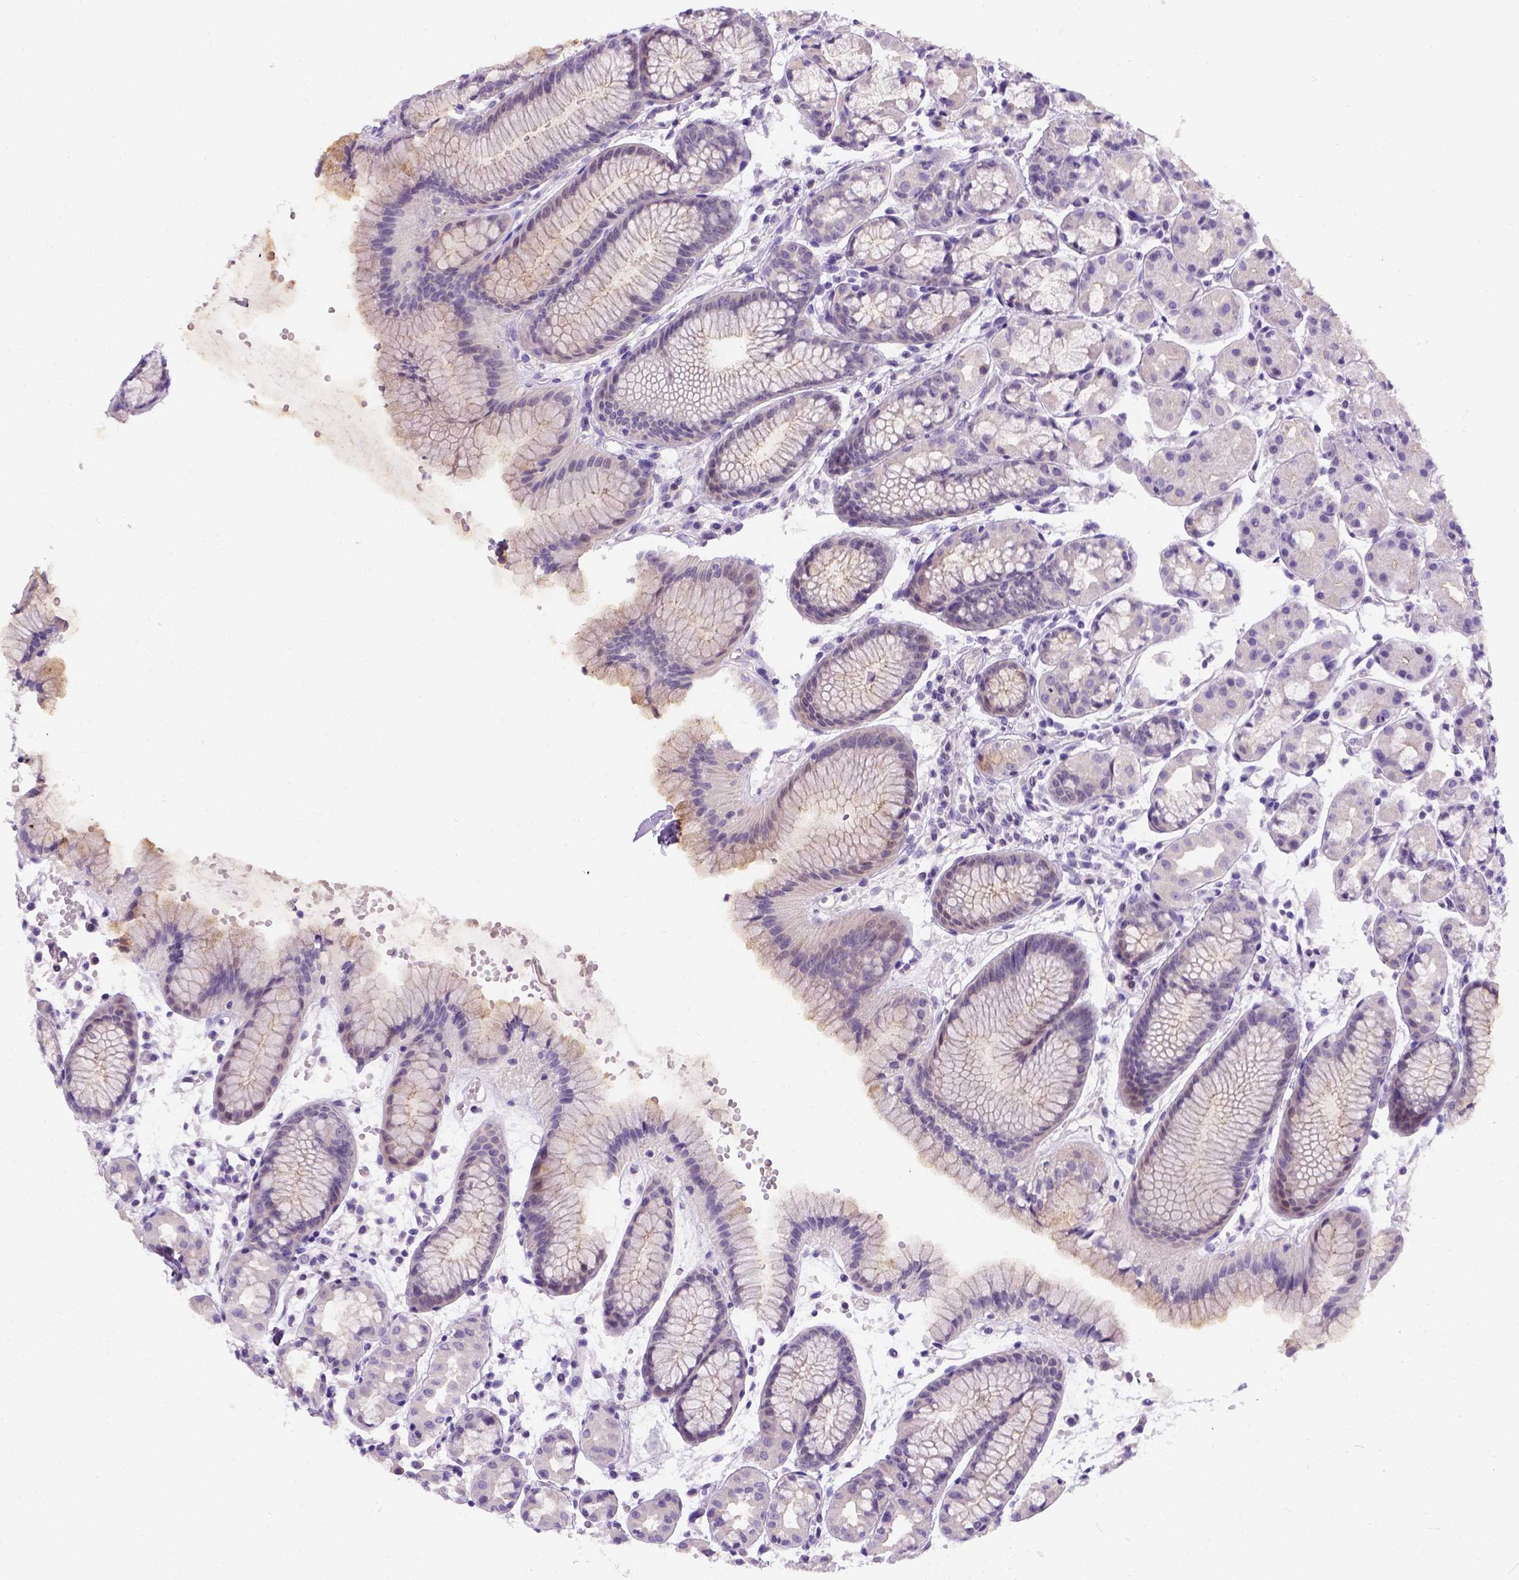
{"staining": {"intensity": "negative", "quantity": "none", "location": "none"}, "tissue": "stomach", "cell_type": "Glandular cells", "image_type": "normal", "snomed": [{"axis": "morphology", "description": "Normal tissue, NOS"}, {"axis": "topography", "description": "Stomach, upper"}], "caption": "Image shows no significant protein expression in glandular cells of normal stomach. Brightfield microscopy of IHC stained with DAB (3,3'-diaminobenzidine) (brown) and hematoxylin (blue), captured at high magnification.", "gene": "C20orf144", "patient": {"sex": "male", "age": 47}}